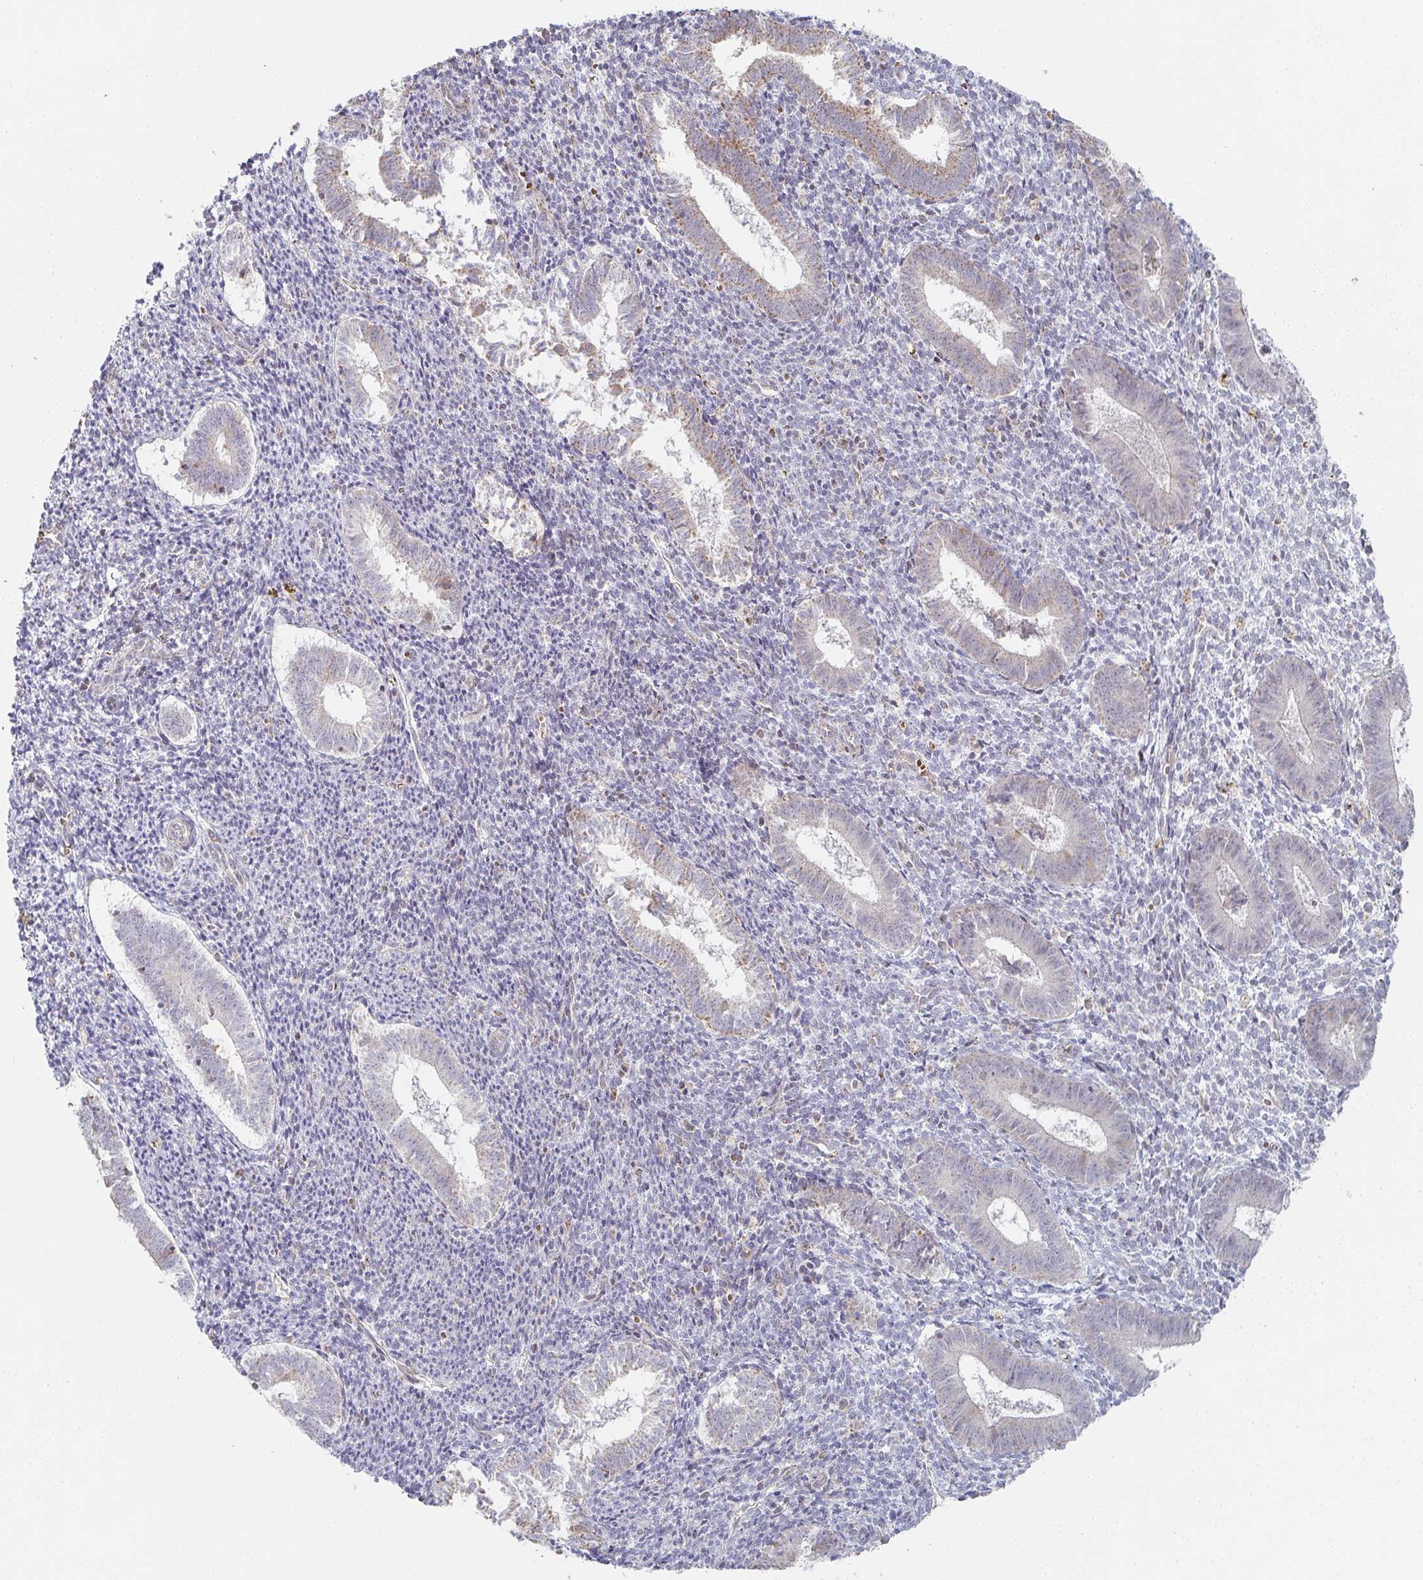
{"staining": {"intensity": "negative", "quantity": "none", "location": "none"}, "tissue": "endometrium", "cell_type": "Cells in endometrial stroma", "image_type": "normal", "snomed": [{"axis": "morphology", "description": "Normal tissue, NOS"}, {"axis": "topography", "description": "Endometrium"}], "caption": "Micrograph shows no significant protein staining in cells in endometrial stroma of benign endometrium.", "gene": "ZNF526", "patient": {"sex": "female", "age": 25}}